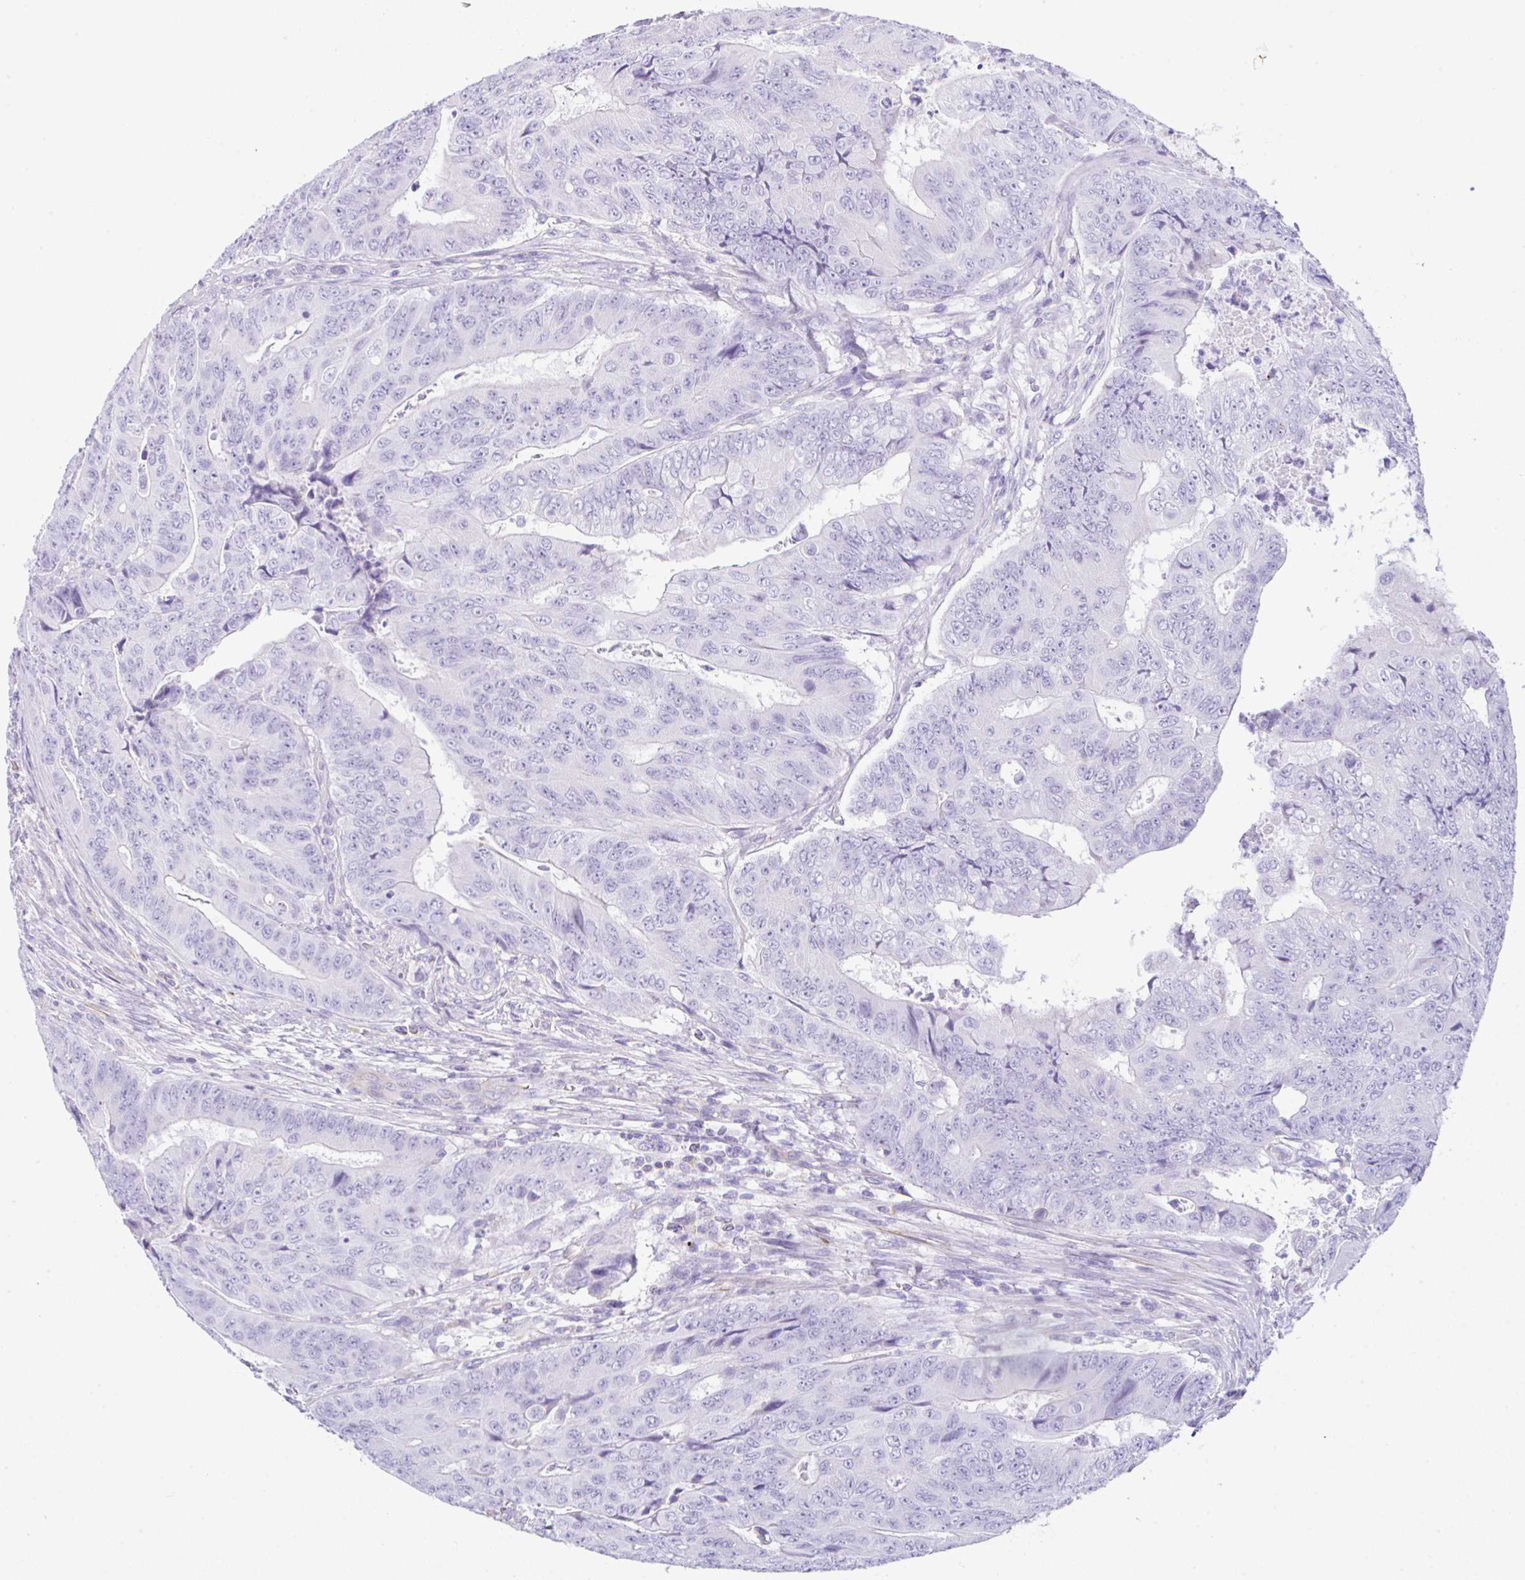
{"staining": {"intensity": "negative", "quantity": "none", "location": "none"}, "tissue": "colorectal cancer", "cell_type": "Tumor cells", "image_type": "cancer", "snomed": [{"axis": "morphology", "description": "Adenocarcinoma, NOS"}, {"axis": "topography", "description": "Colon"}], "caption": "A histopathology image of colorectal adenocarcinoma stained for a protein demonstrates no brown staining in tumor cells.", "gene": "NDUFAF8", "patient": {"sex": "female", "age": 48}}